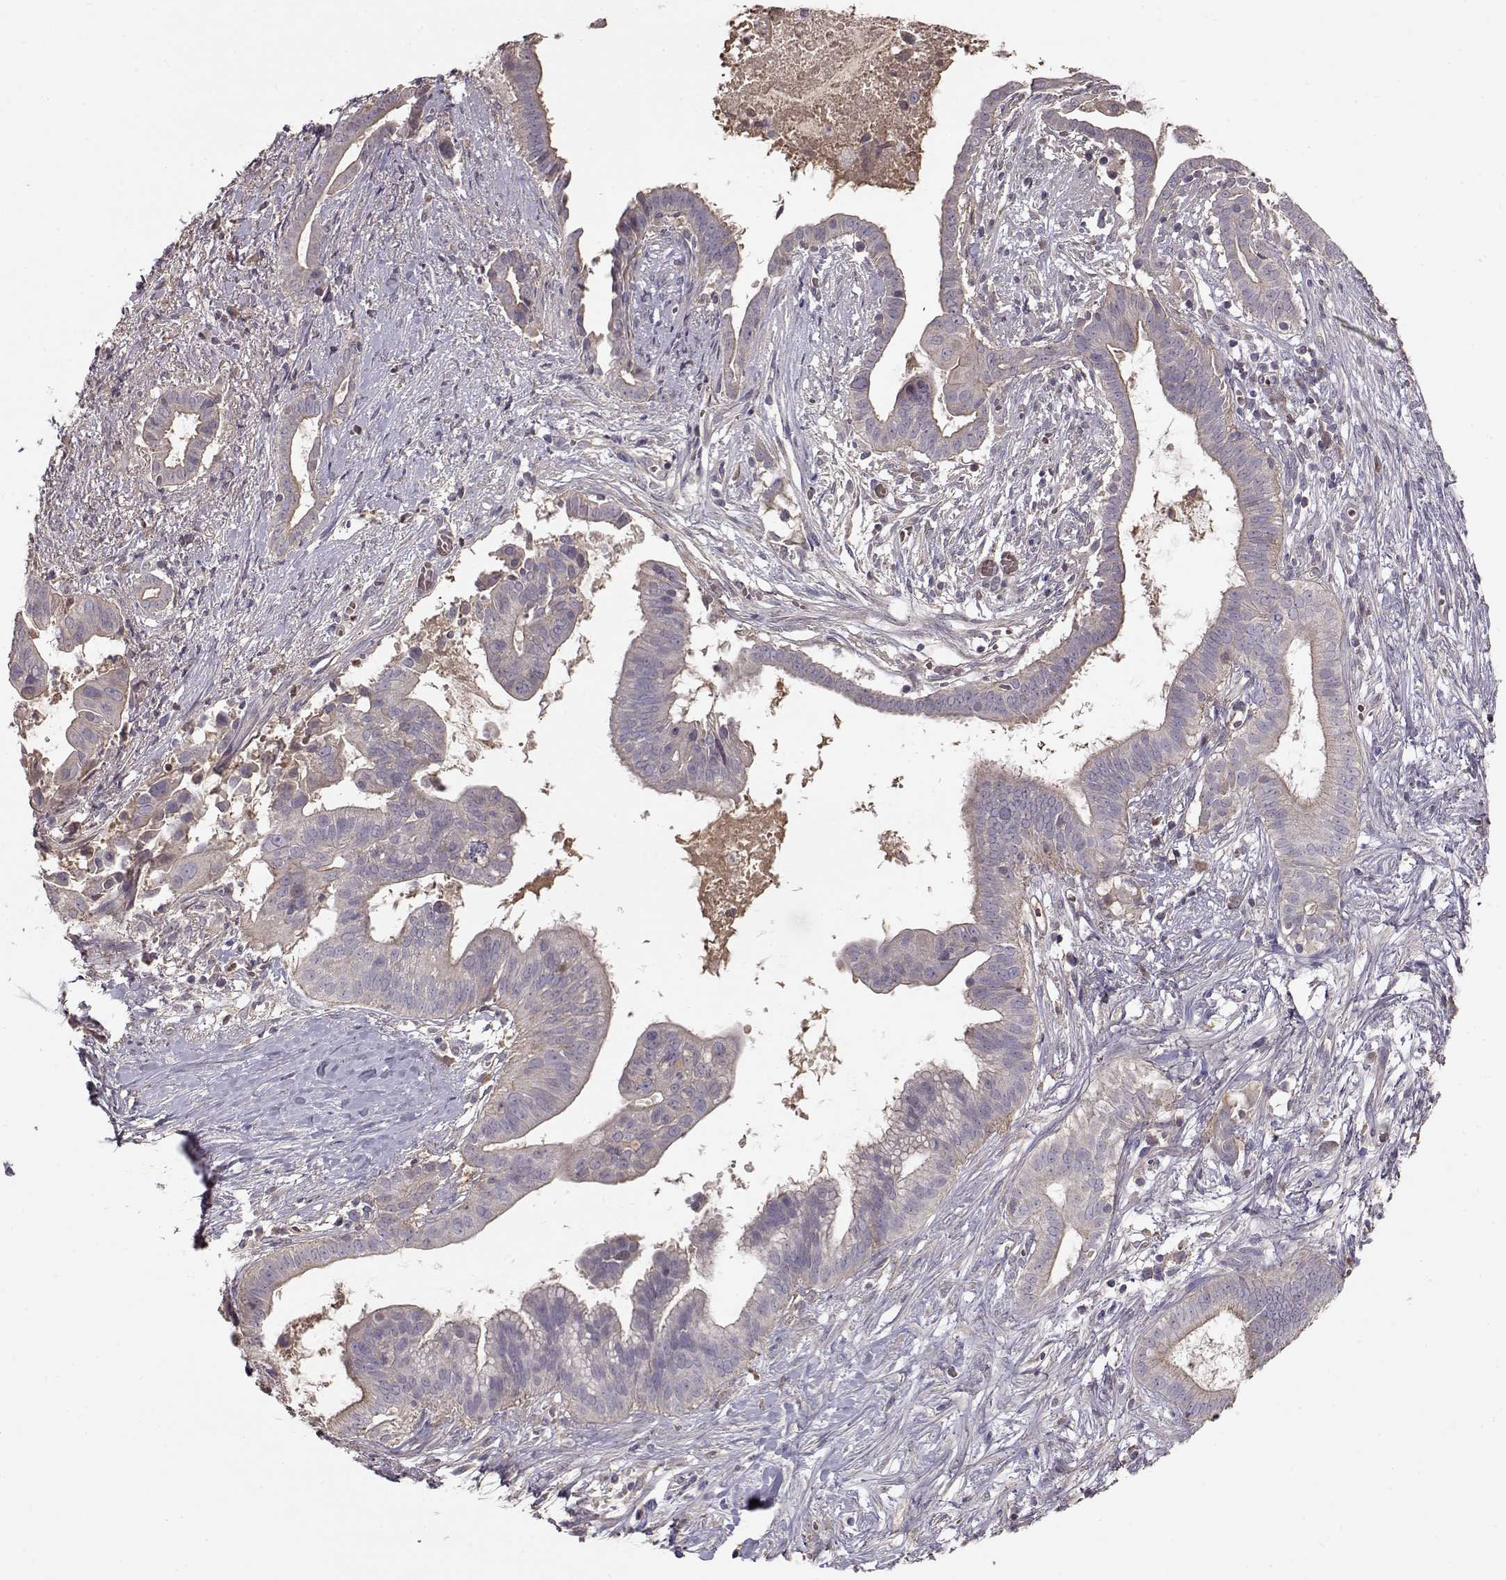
{"staining": {"intensity": "weak", "quantity": ">75%", "location": "cytoplasmic/membranous"}, "tissue": "pancreatic cancer", "cell_type": "Tumor cells", "image_type": "cancer", "snomed": [{"axis": "morphology", "description": "Adenocarcinoma, NOS"}, {"axis": "topography", "description": "Pancreas"}], "caption": "Brown immunohistochemical staining in pancreatic adenocarcinoma displays weak cytoplasmic/membranous expression in about >75% of tumor cells.", "gene": "PMCH", "patient": {"sex": "male", "age": 61}}